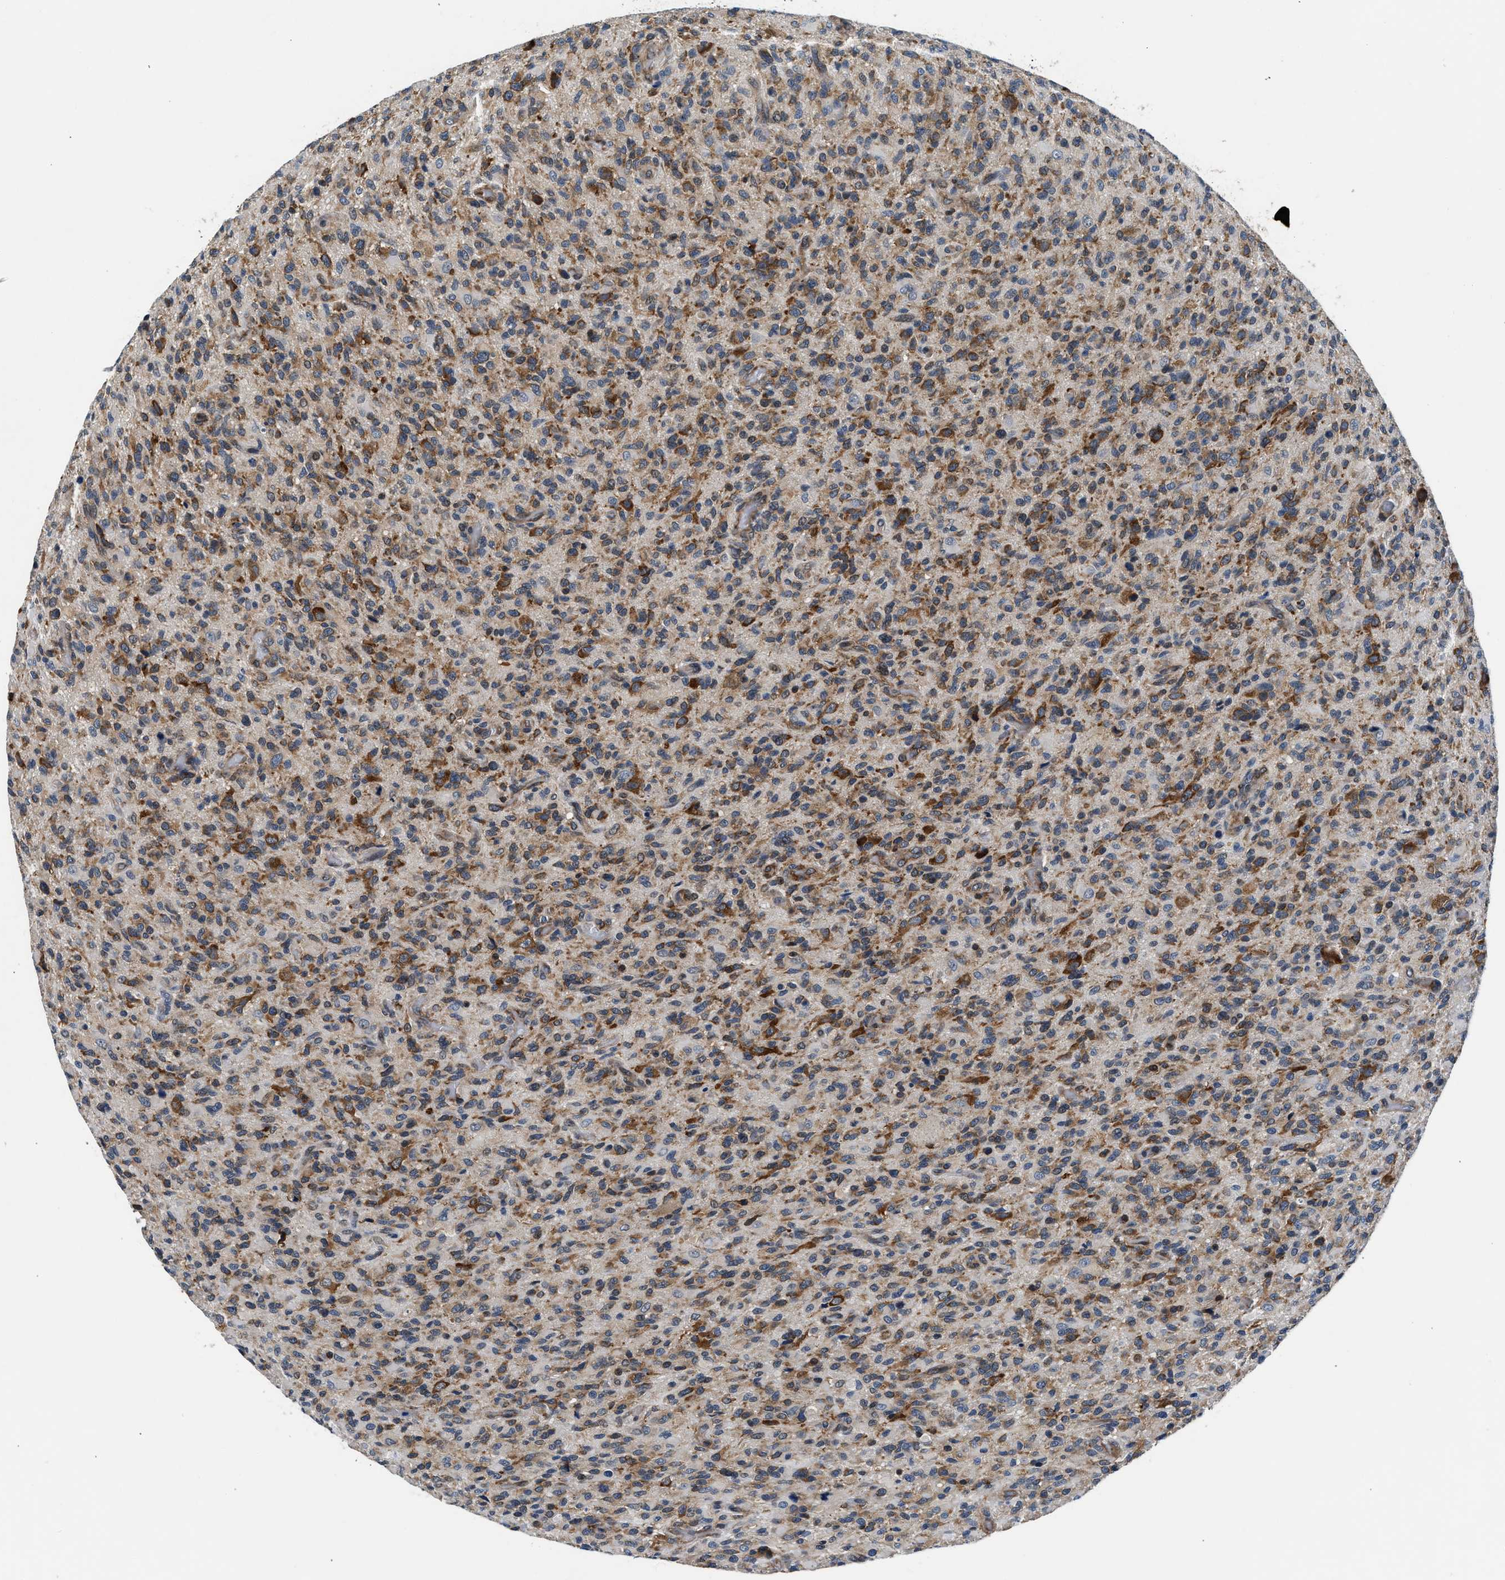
{"staining": {"intensity": "moderate", "quantity": "25%-75%", "location": "cytoplasmic/membranous"}, "tissue": "glioma", "cell_type": "Tumor cells", "image_type": "cancer", "snomed": [{"axis": "morphology", "description": "Glioma, malignant, High grade"}, {"axis": "topography", "description": "Brain"}], "caption": "Human glioma stained for a protein (brown) exhibits moderate cytoplasmic/membranous positive expression in approximately 25%-75% of tumor cells.", "gene": "PA2G4", "patient": {"sex": "male", "age": 71}}